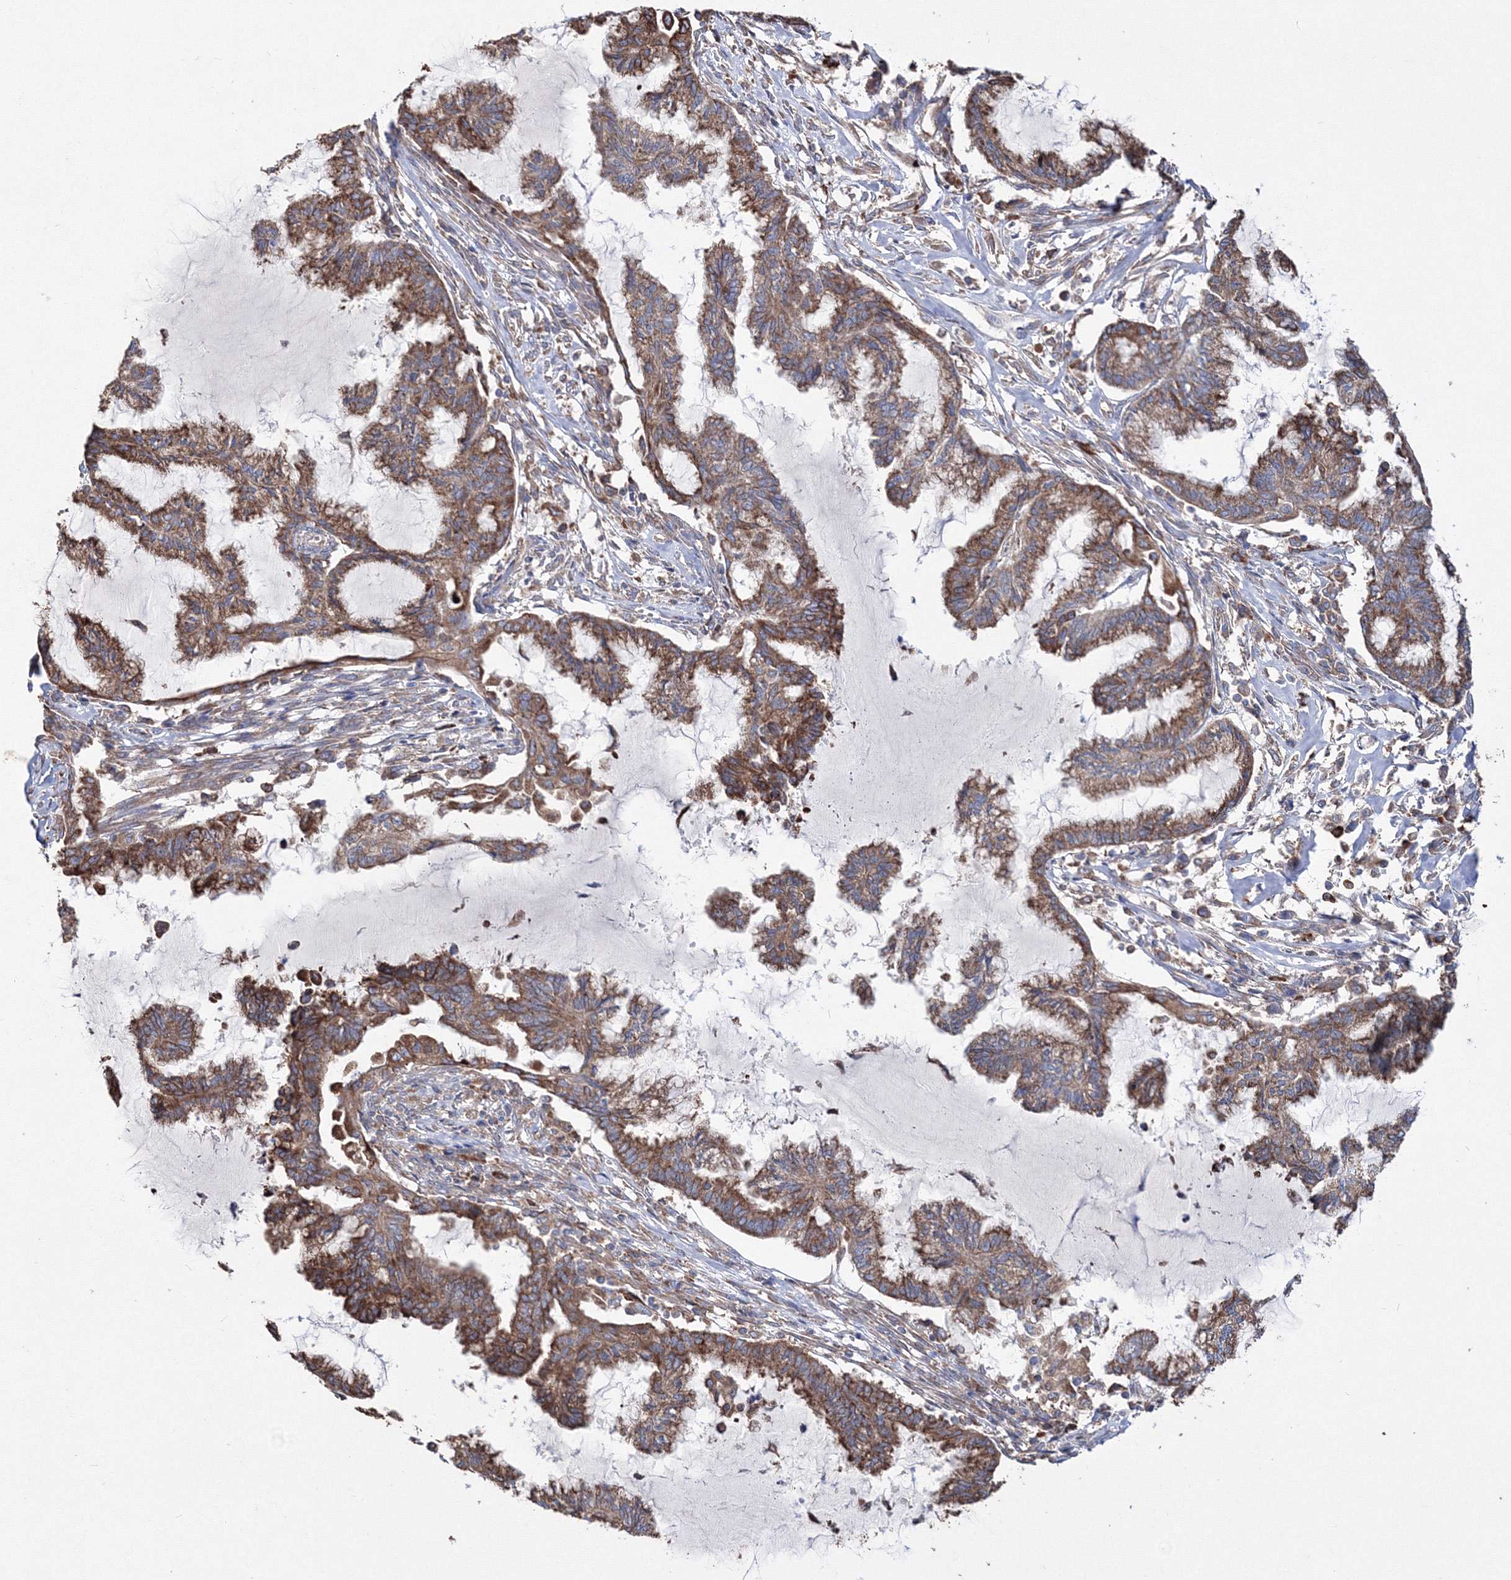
{"staining": {"intensity": "moderate", "quantity": ">75%", "location": "cytoplasmic/membranous"}, "tissue": "endometrial cancer", "cell_type": "Tumor cells", "image_type": "cancer", "snomed": [{"axis": "morphology", "description": "Adenocarcinoma, NOS"}, {"axis": "topography", "description": "Endometrium"}], "caption": "Human endometrial cancer (adenocarcinoma) stained for a protein (brown) shows moderate cytoplasmic/membranous positive expression in about >75% of tumor cells.", "gene": "VPS8", "patient": {"sex": "female", "age": 86}}